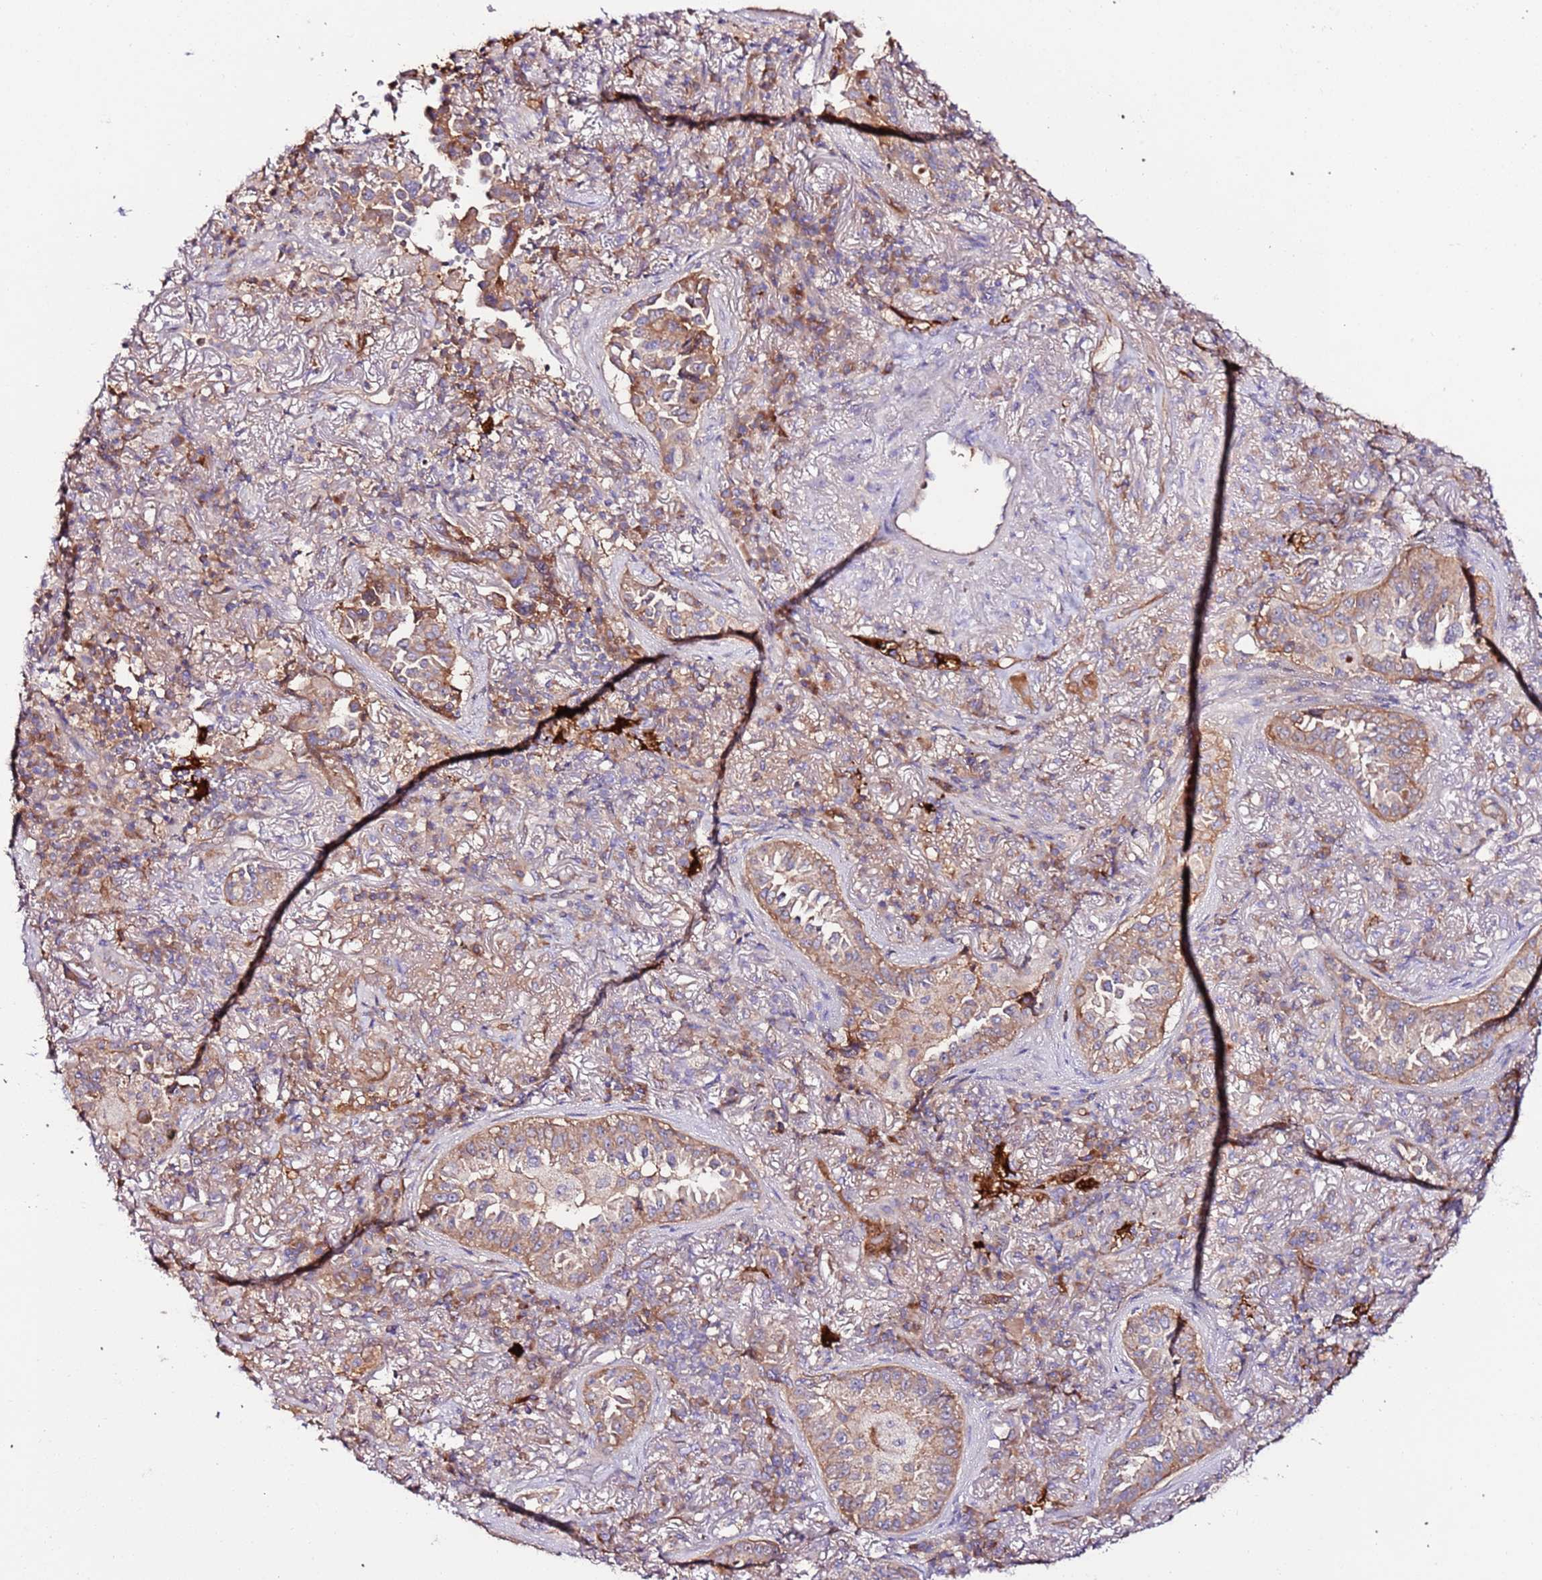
{"staining": {"intensity": "moderate", "quantity": "25%-75%", "location": "cytoplasmic/membranous"}, "tissue": "lung cancer", "cell_type": "Tumor cells", "image_type": "cancer", "snomed": [{"axis": "morphology", "description": "Adenocarcinoma, NOS"}, {"axis": "topography", "description": "Lung"}], "caption": "Protein expression by immunohistochemistry exhibits moderate cytoplasmic/membranous staining in about 25%-75% of tumor cells in adenocarcinoma (lung).", "gene": "FLVCR1", "patient": {"sex": "female", "age": 69}}